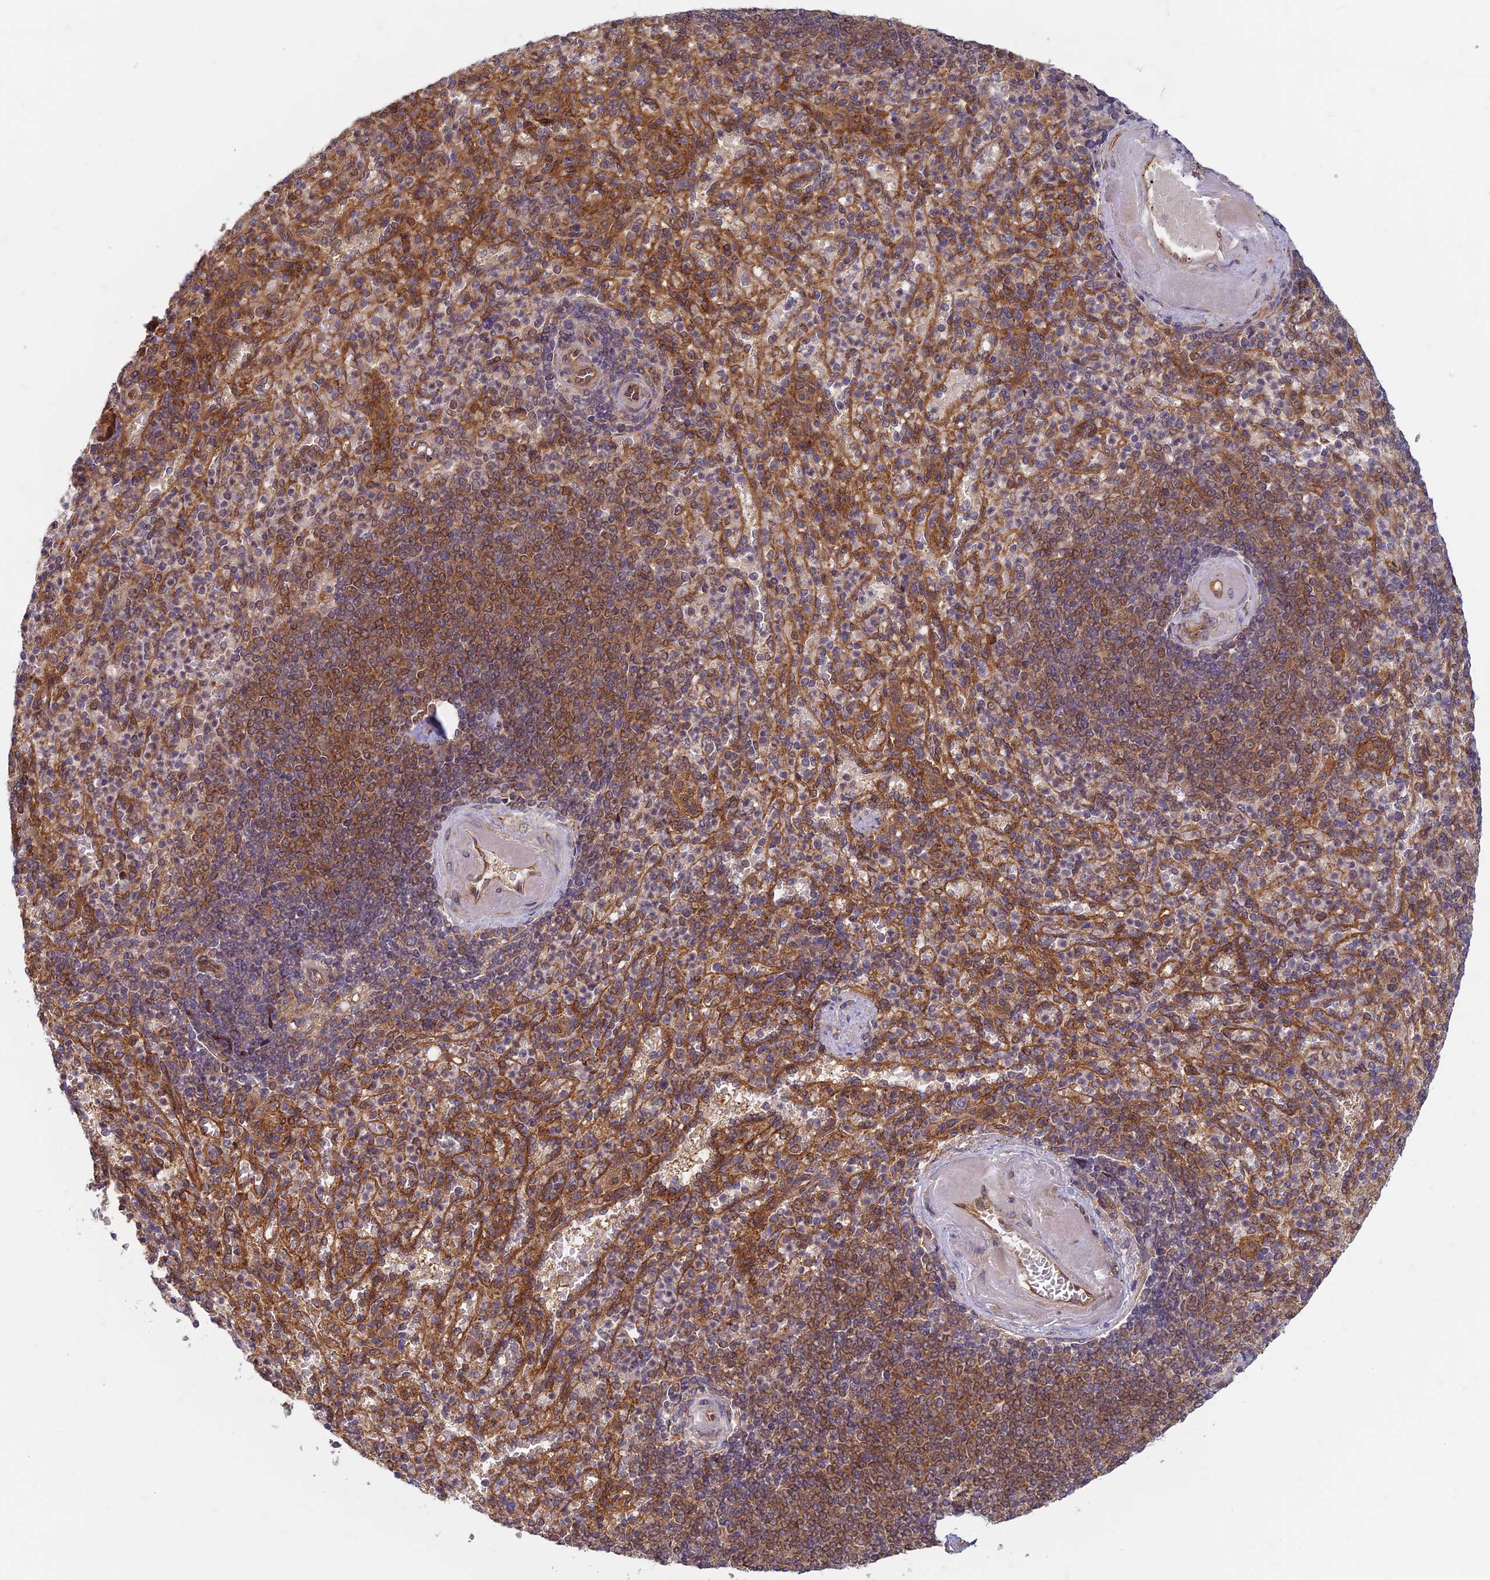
{"staining": {"intensity": "negative", "quantity": "none", "location": "none"}, "tissue": "spleen", "cell_type": "Cells in red pulp", "image_type": "normal", "snomed": [{"axis": "morphology", "description": "Normal tissue, NOS"}, {"axis": "topography", "description": "Spleen"}], "caption": "This is an immunohistochemistry image of benign human spleen. There is no positivity in cells in red pulp.", "gene": "TCF25", "patient": {"sex": "female", "age": 74}}